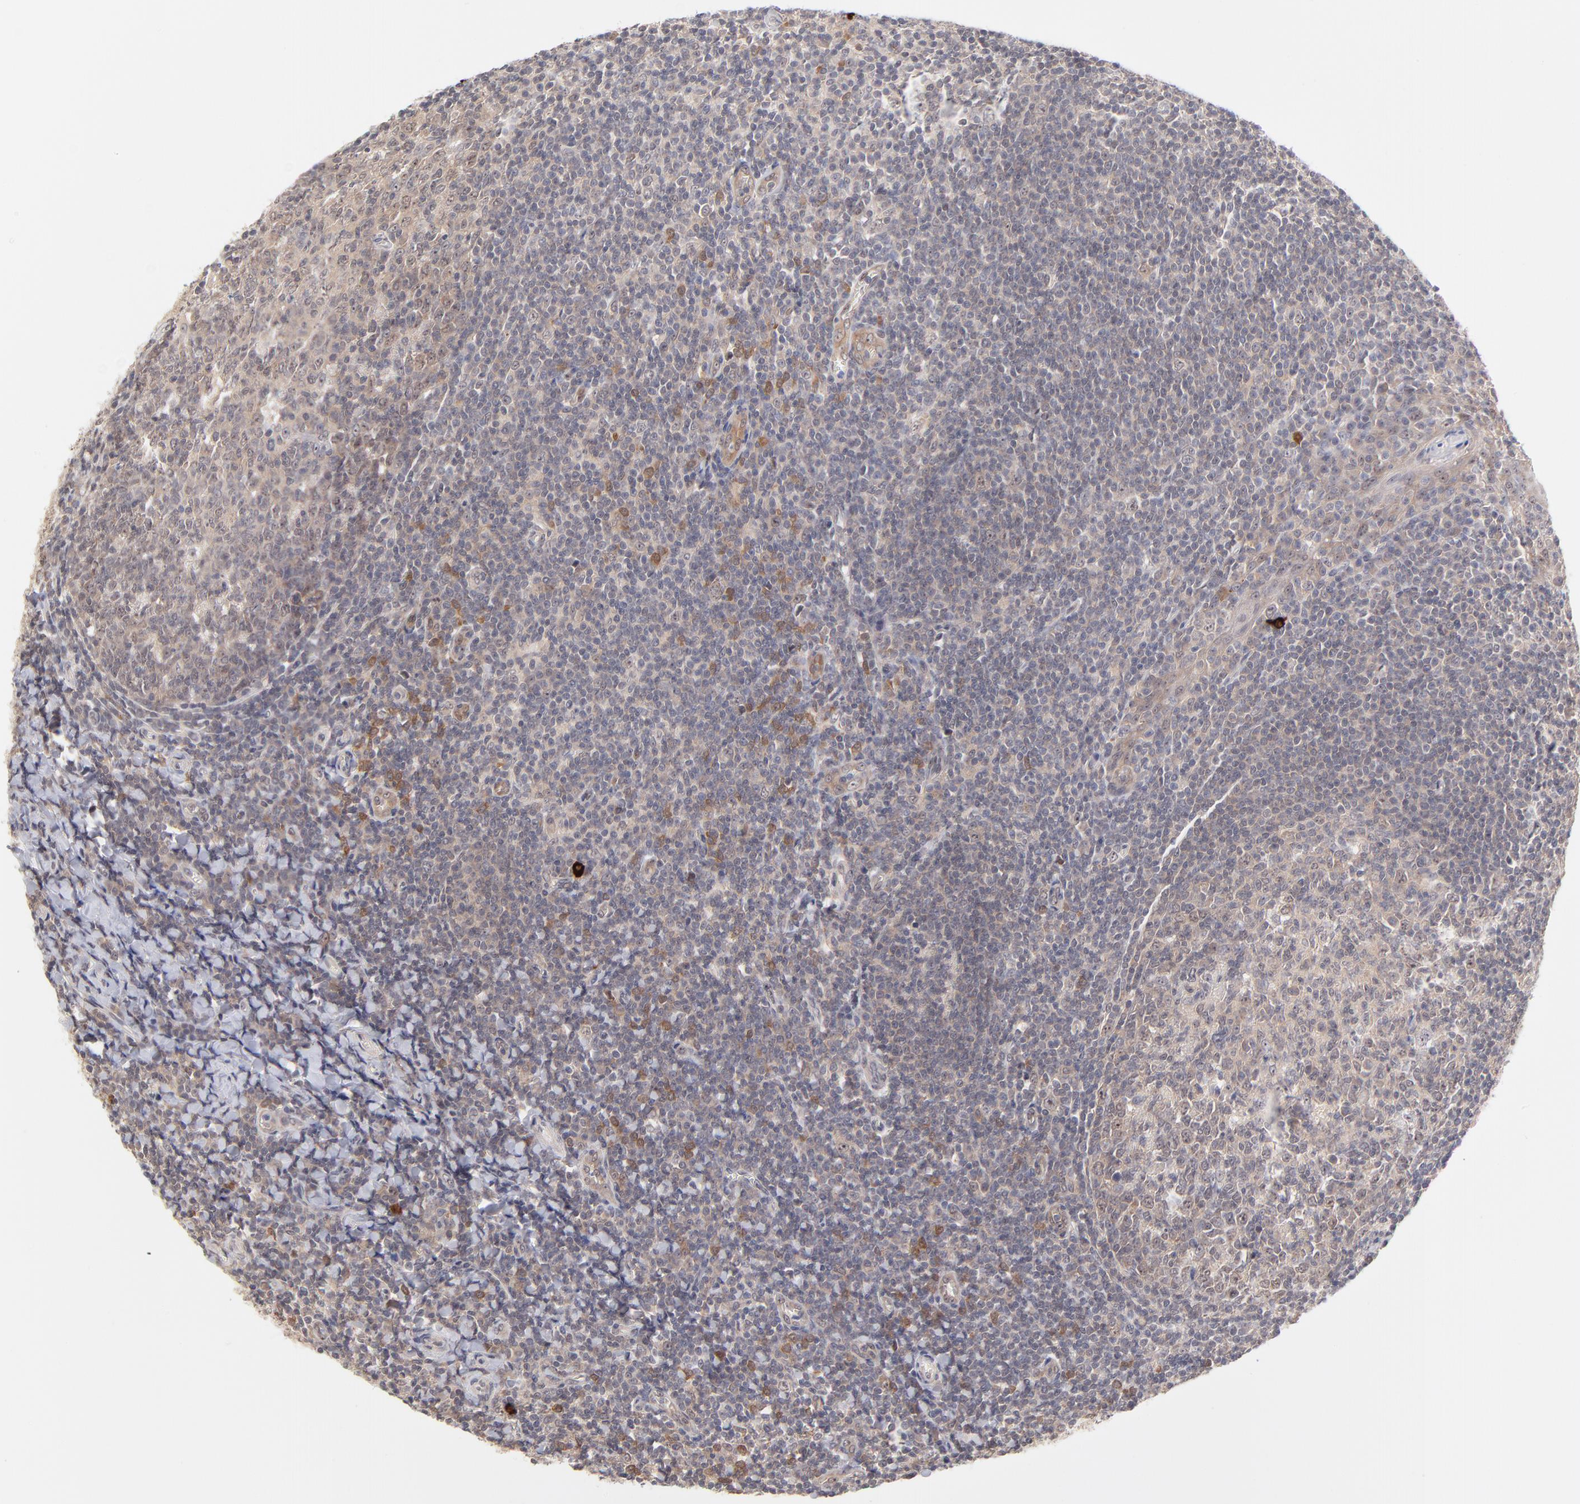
{"staining": {"intensity": "weak", "quantity": ">75%", "location": "cytoplasmic/membranous"}, "tissue": "tonsil", "cell_type": "Germinal center cells", "image_type": "normal", "snomed": [{"axis": "morphology", "description": "Normal tissue, NOS"}, {"axis": "topography", "description": "Tonsil"}], "caption": "Protein positivity by IHC demonstrates weak cytoplasmic/membranous expression in approximately >75% of germinal center cells in benign tonsil. The staining was performed using DAB (3,3'-diaminobenzidine), with brown indicating positive protein expression. Nuclei are stained blue with hematoxylin.", "gene": "UBE2E2", "patient": {"sex": "male", "age": 31}}